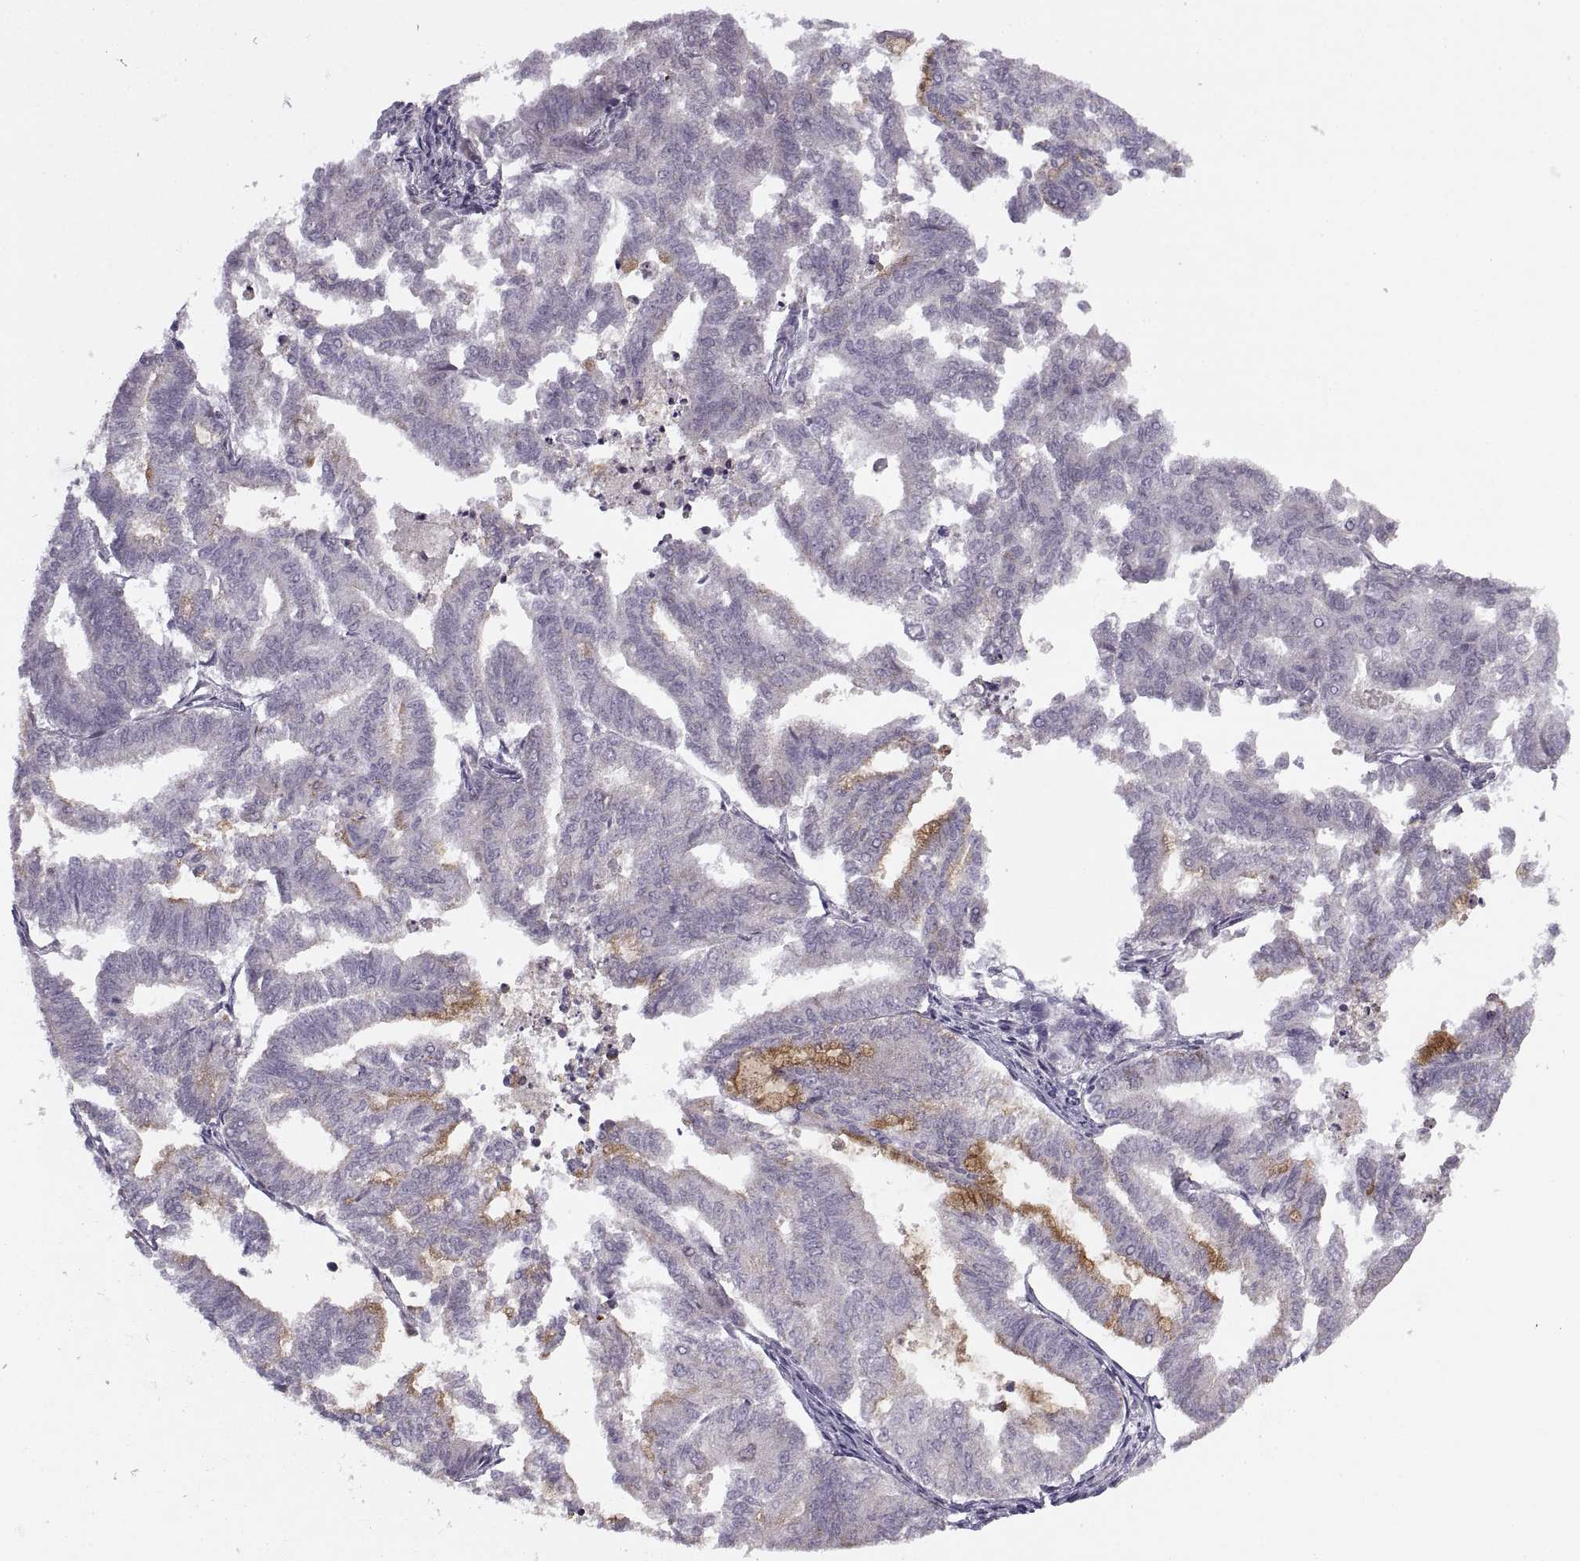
{"staining": {"intensity": "negative", "quantity": "none", "location": "none"}, "tissue": "endometrial cancer", "cell_type": "Tumor cells", "image_type": "cancer", "snomed": [{"axis": "morphology", "description": "Adenocarcinoma, NOS"}, {"axis": "topography", "description": "Endometrium"}], "caption": "This is an IHC micrograph of endometrial cancer. There is no expression in tumor cells.", "gene": "PIERCE1", "patient": {"sex": "female", "age": 79}}